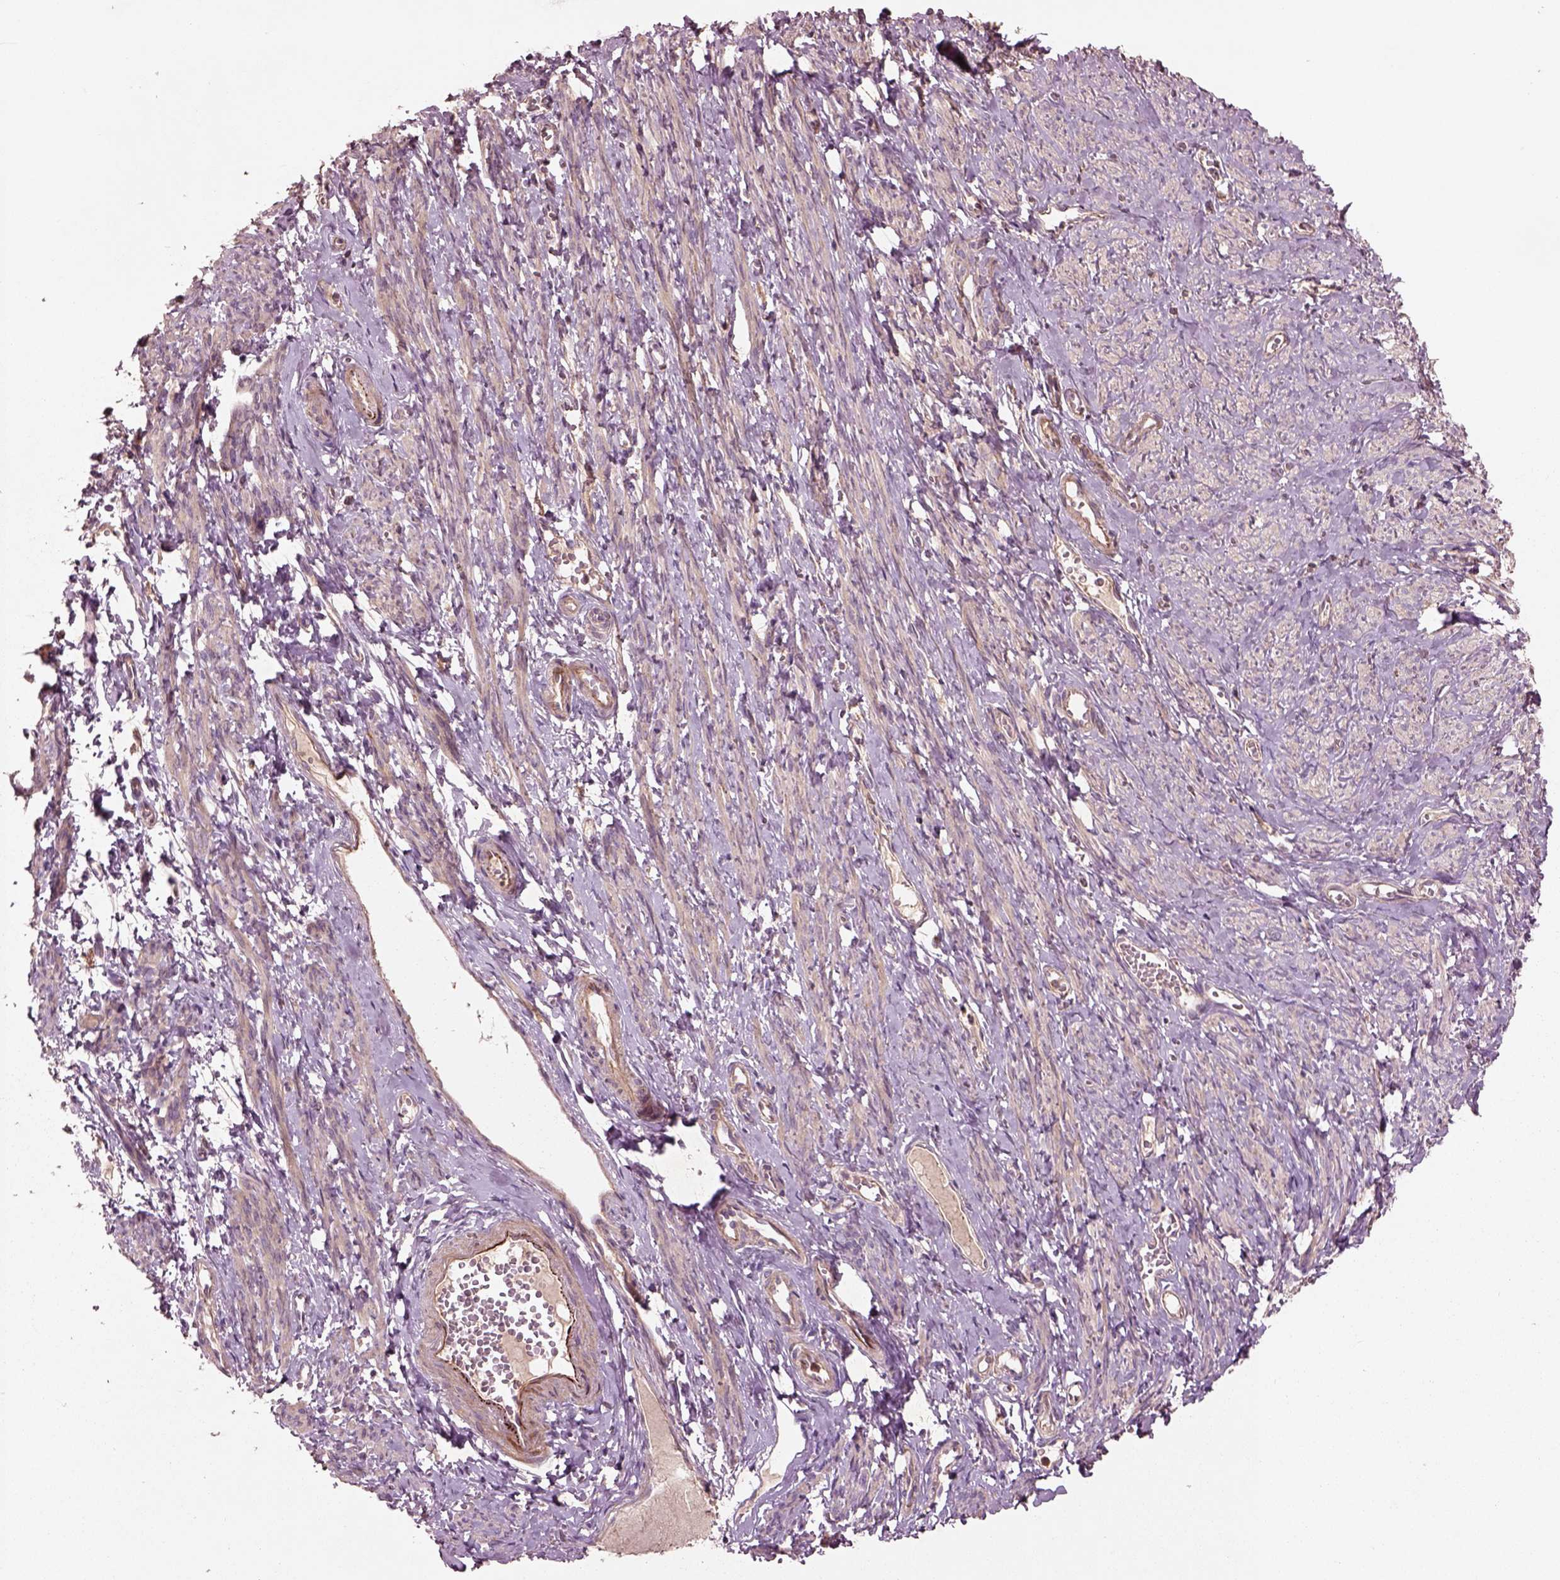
{"staining": {"intensity": "weak", "quantity": ">75%", "location": "cytoplasmic/membranous"}, "tissue": "smooth muscle", "cell_type": "Smooth muscle cells", "image_type": "normal", "snomed": [{"axis": "morphology", "description": "Normal tissue, NOS"}, {"axis": "topography", "description": "Smooth muscle"}], "caption": "Immunohistochemistry (IHC) histopathology image of normal smooth muscle: human smooth muscle stained using IHC demonstrates low levels of weak protein expression localized specifically in the cytoplasmic/membranous of smooth muscle cells, appearing as a cytoplasmic/membranous brown color.", "gene": "SLC25A31", "patient": {"sex": "female", "age": 65}}